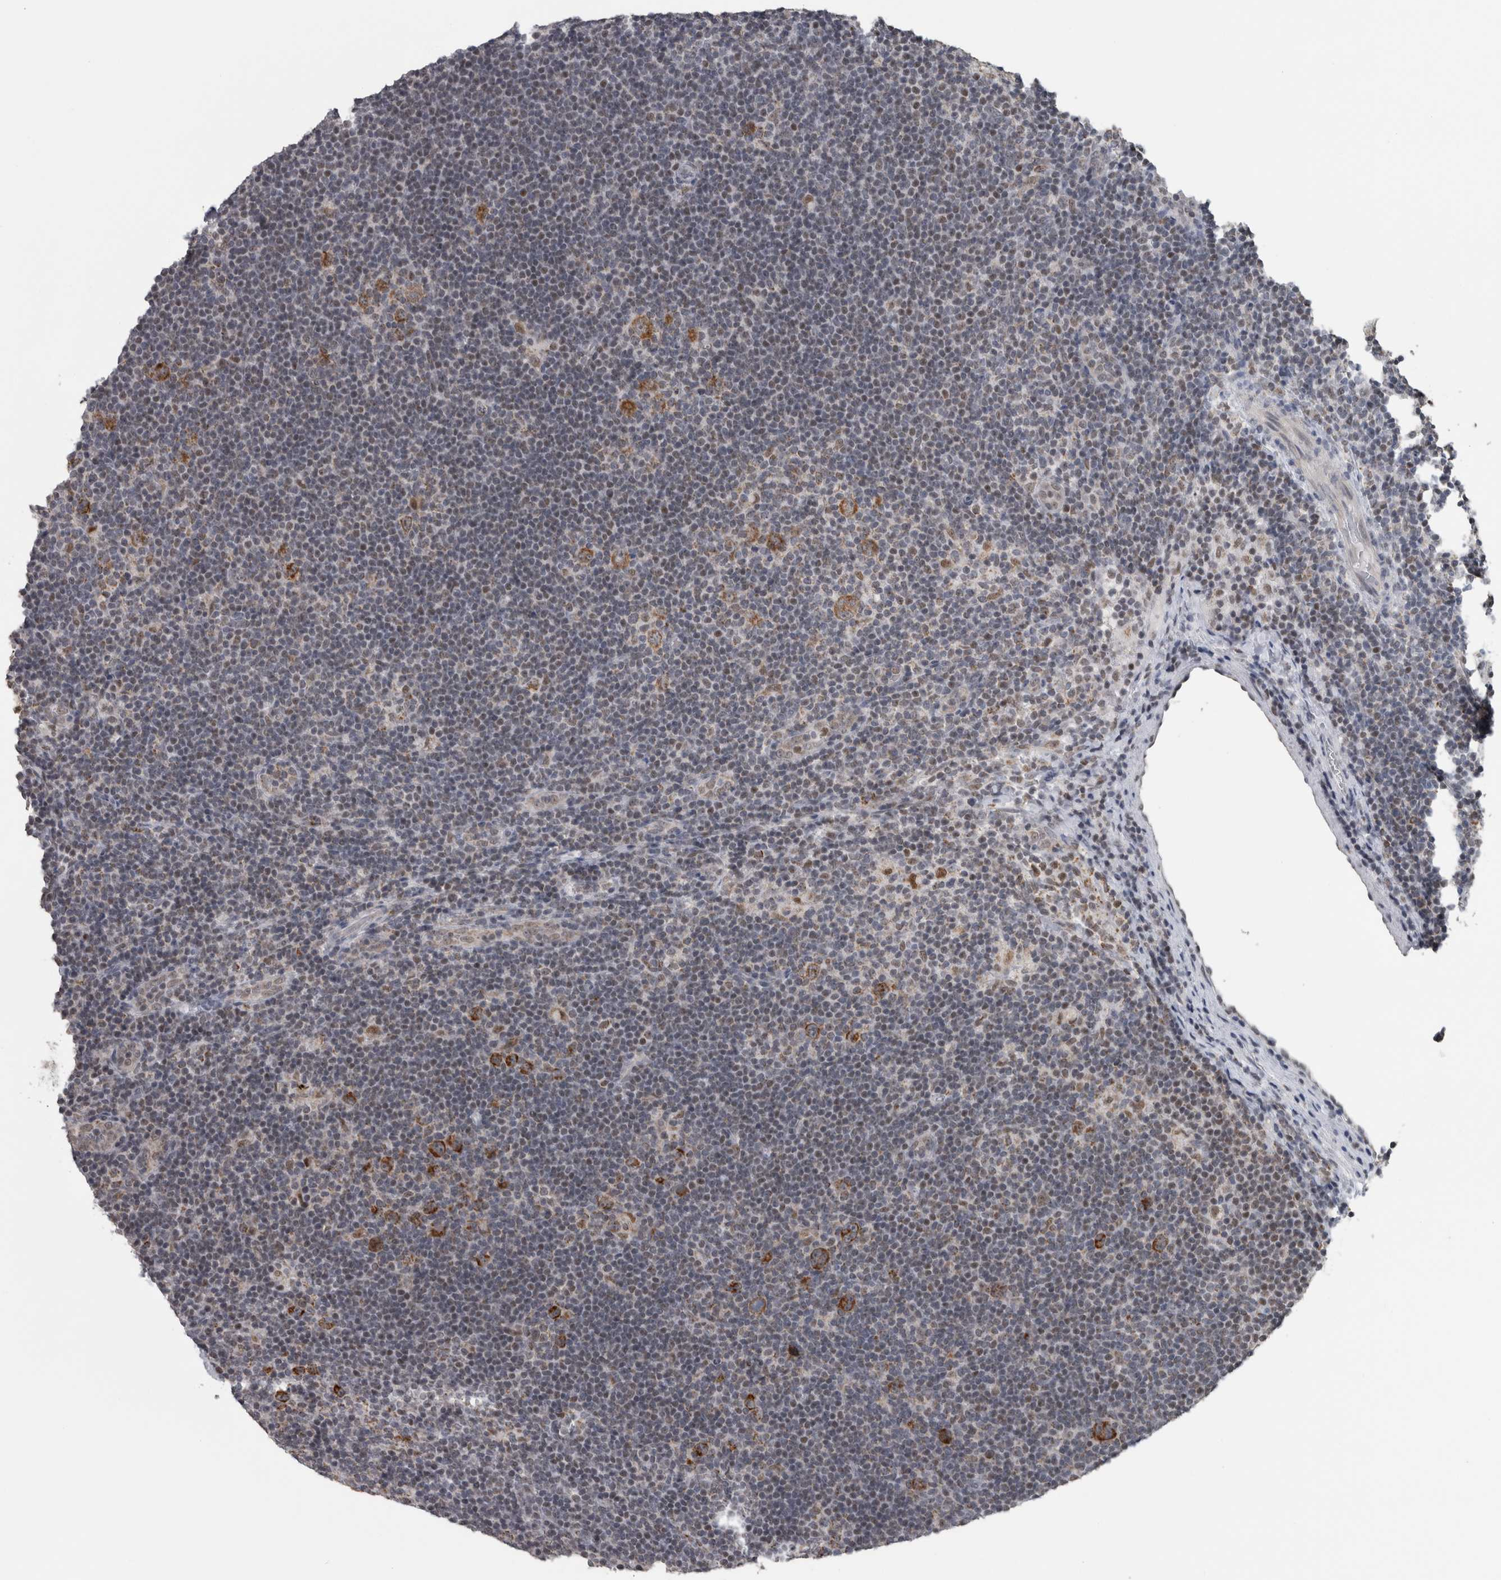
{"staining": {"intensity": "strong", "quantity": ">75%", "location": "cytoplasmic/membranous"}, "tissue": "lymphoma", "cell_type": "Tumor cells", "image_type": "cancer", "snomed": [{"axis": "morphology", "description": "Hodgkin's disease, NOS"}, {"axis": "topography", "description": "Lymph node"}], "caption": "Hodgkin's disease stained with immunohistochemistry displays strong cytoplasmic/membranous expression in about >75% of tumor cells. The staining is performed using DAB (3,3'-diaminobenzidine) brown chromogen to label protein expression. The nuclei are counter-stained blue using hematoxylin.", "gene": "OR2K2", "patient": {"sex": "female", "age": 57}}